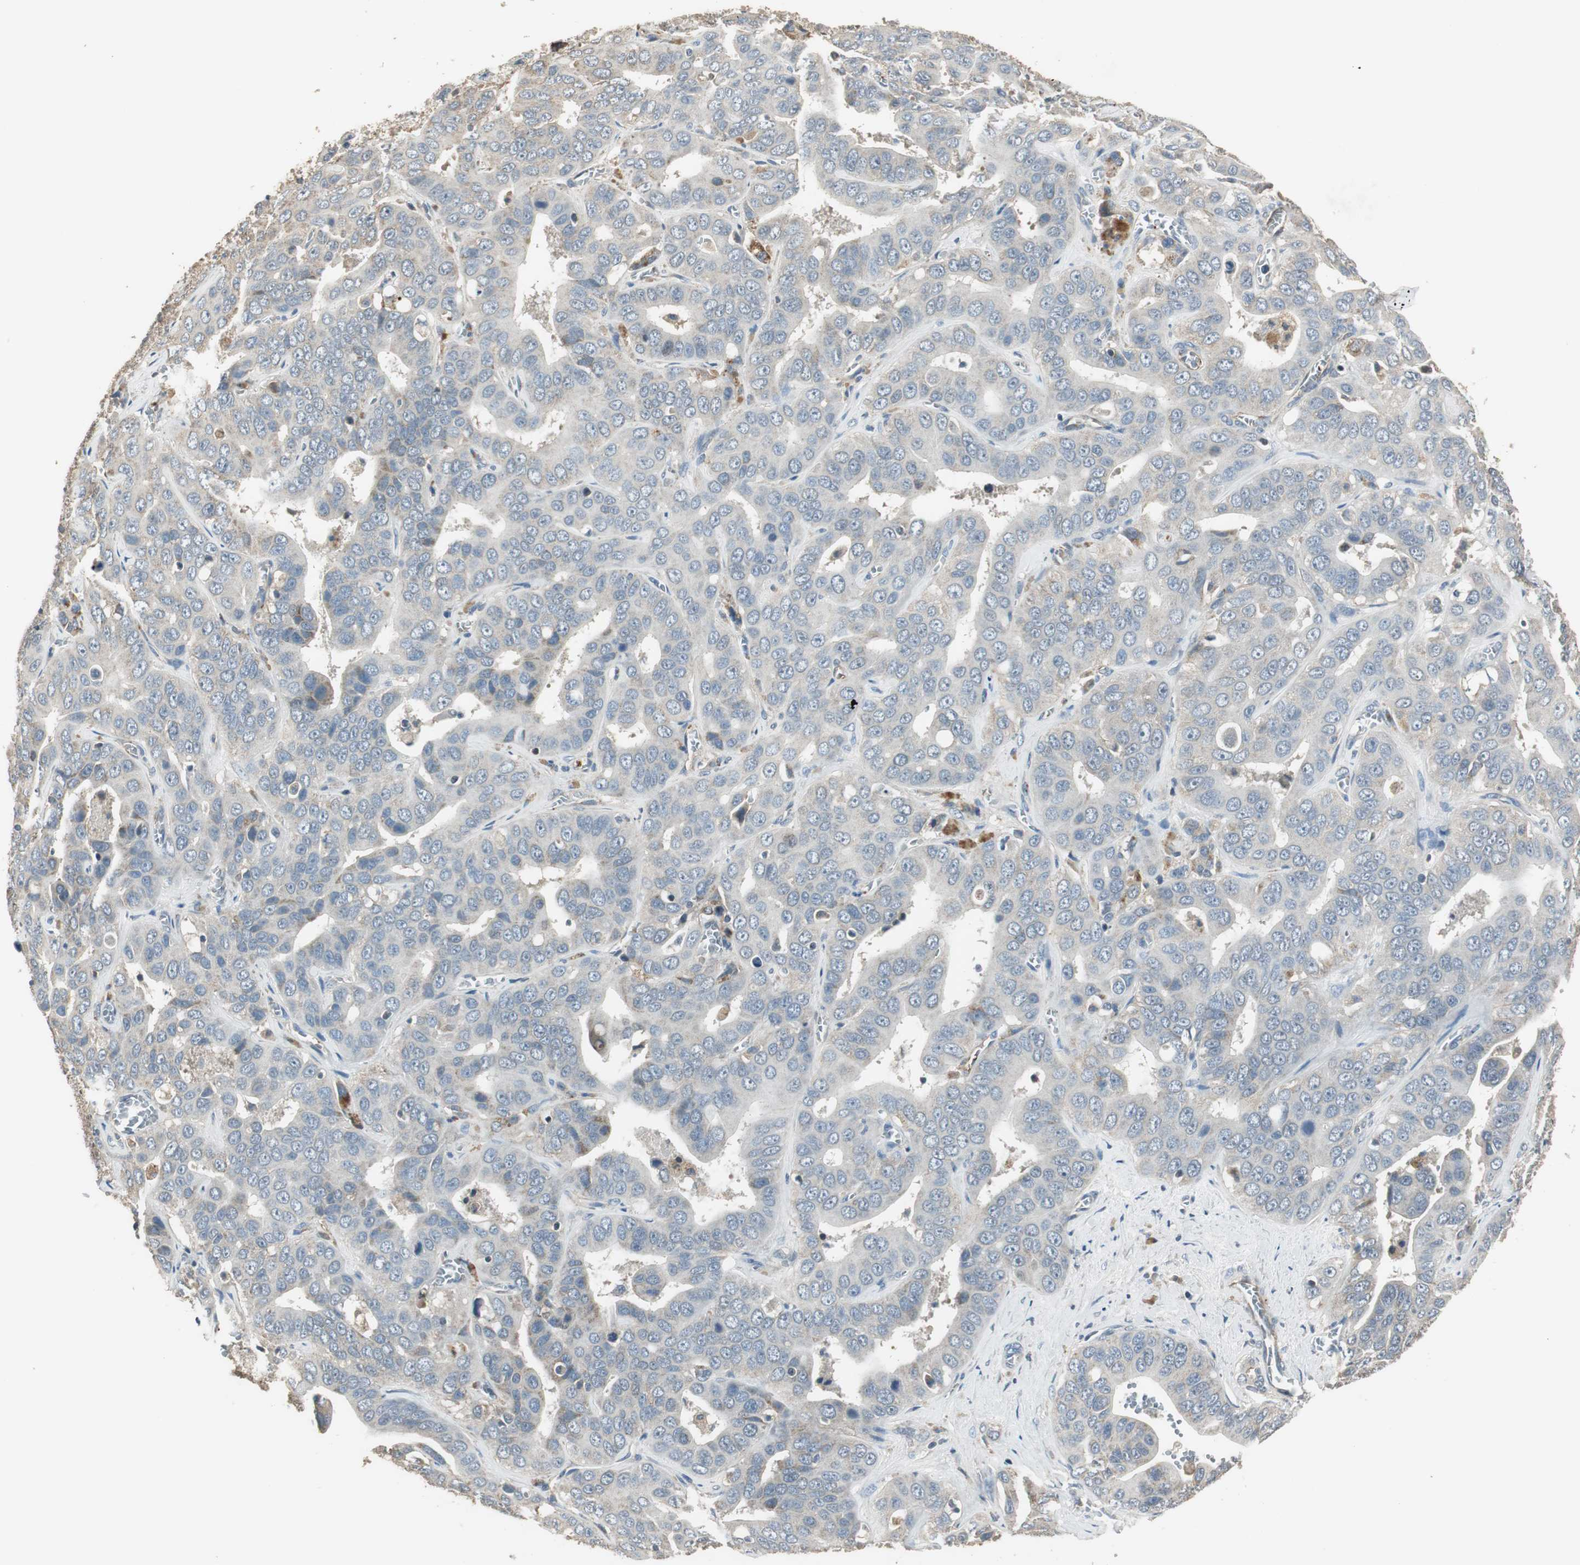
{"staining": {"intensity": "weak", "quantity": "<25%", "location": "cytoplasmic/membranous"}, "tissue": "liver cancer", "cell_type": "Tumor cells", "image_type": "cancer", "snomed": [{"axis": "morphology", "description": "Cholangiocarcinoma"}, {"axis": "topography", "description": "Liver"}], "caption": "This is a image of IHC staining of liver cholangiocarcinoma, which shows no staining in tumor cells. The staining was performed using DAB (3,3'-diaminobenzidine) to visualize the protein expression in brown, while the nuclei were stained in blue with hematoxylin (Magnification: 20x).", "gene": "MSTO1", "patient": {"sex": "female", "age": 52}}